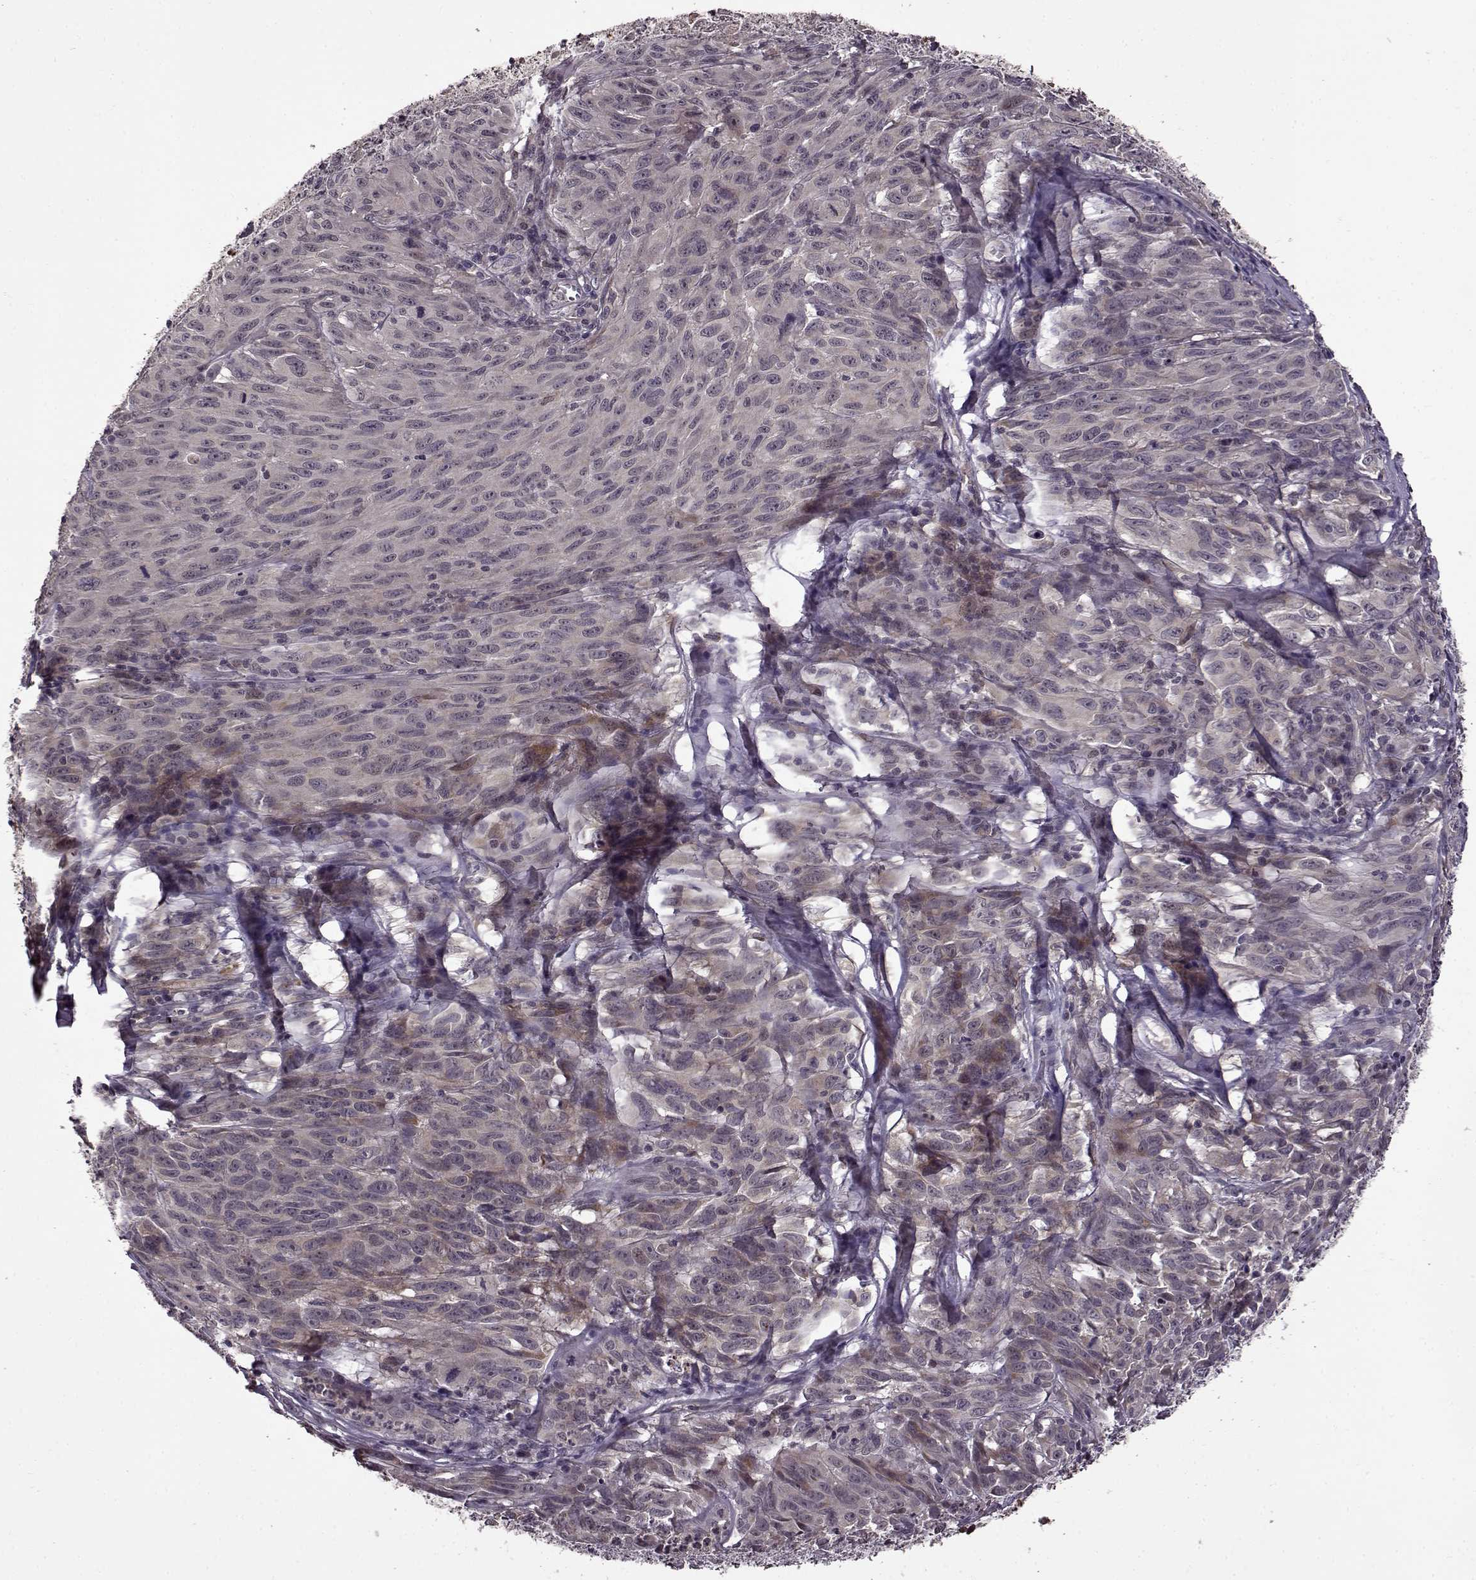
{"staining": {"intensity": "weak", "quantity": "<25%", "location": "cytoplasmic/membranous"}, "tissue": "melanoma", "cell_type": "Tumor cells", "image_type": "cancer", "snomed": [{"axis": "morphology", "description": "Malignant melanoma, NOS"}, {"axis": "topography", "description": "Vulva, labia, clitoris and Bartholin´s gland, NO"}], "caption": "This is an immunohistochemistry (IHC) image of human melanoma. There is no expression in tumor cells.", "gene": "MAIP1", "patient": {"sex": "female", "age": 75}}